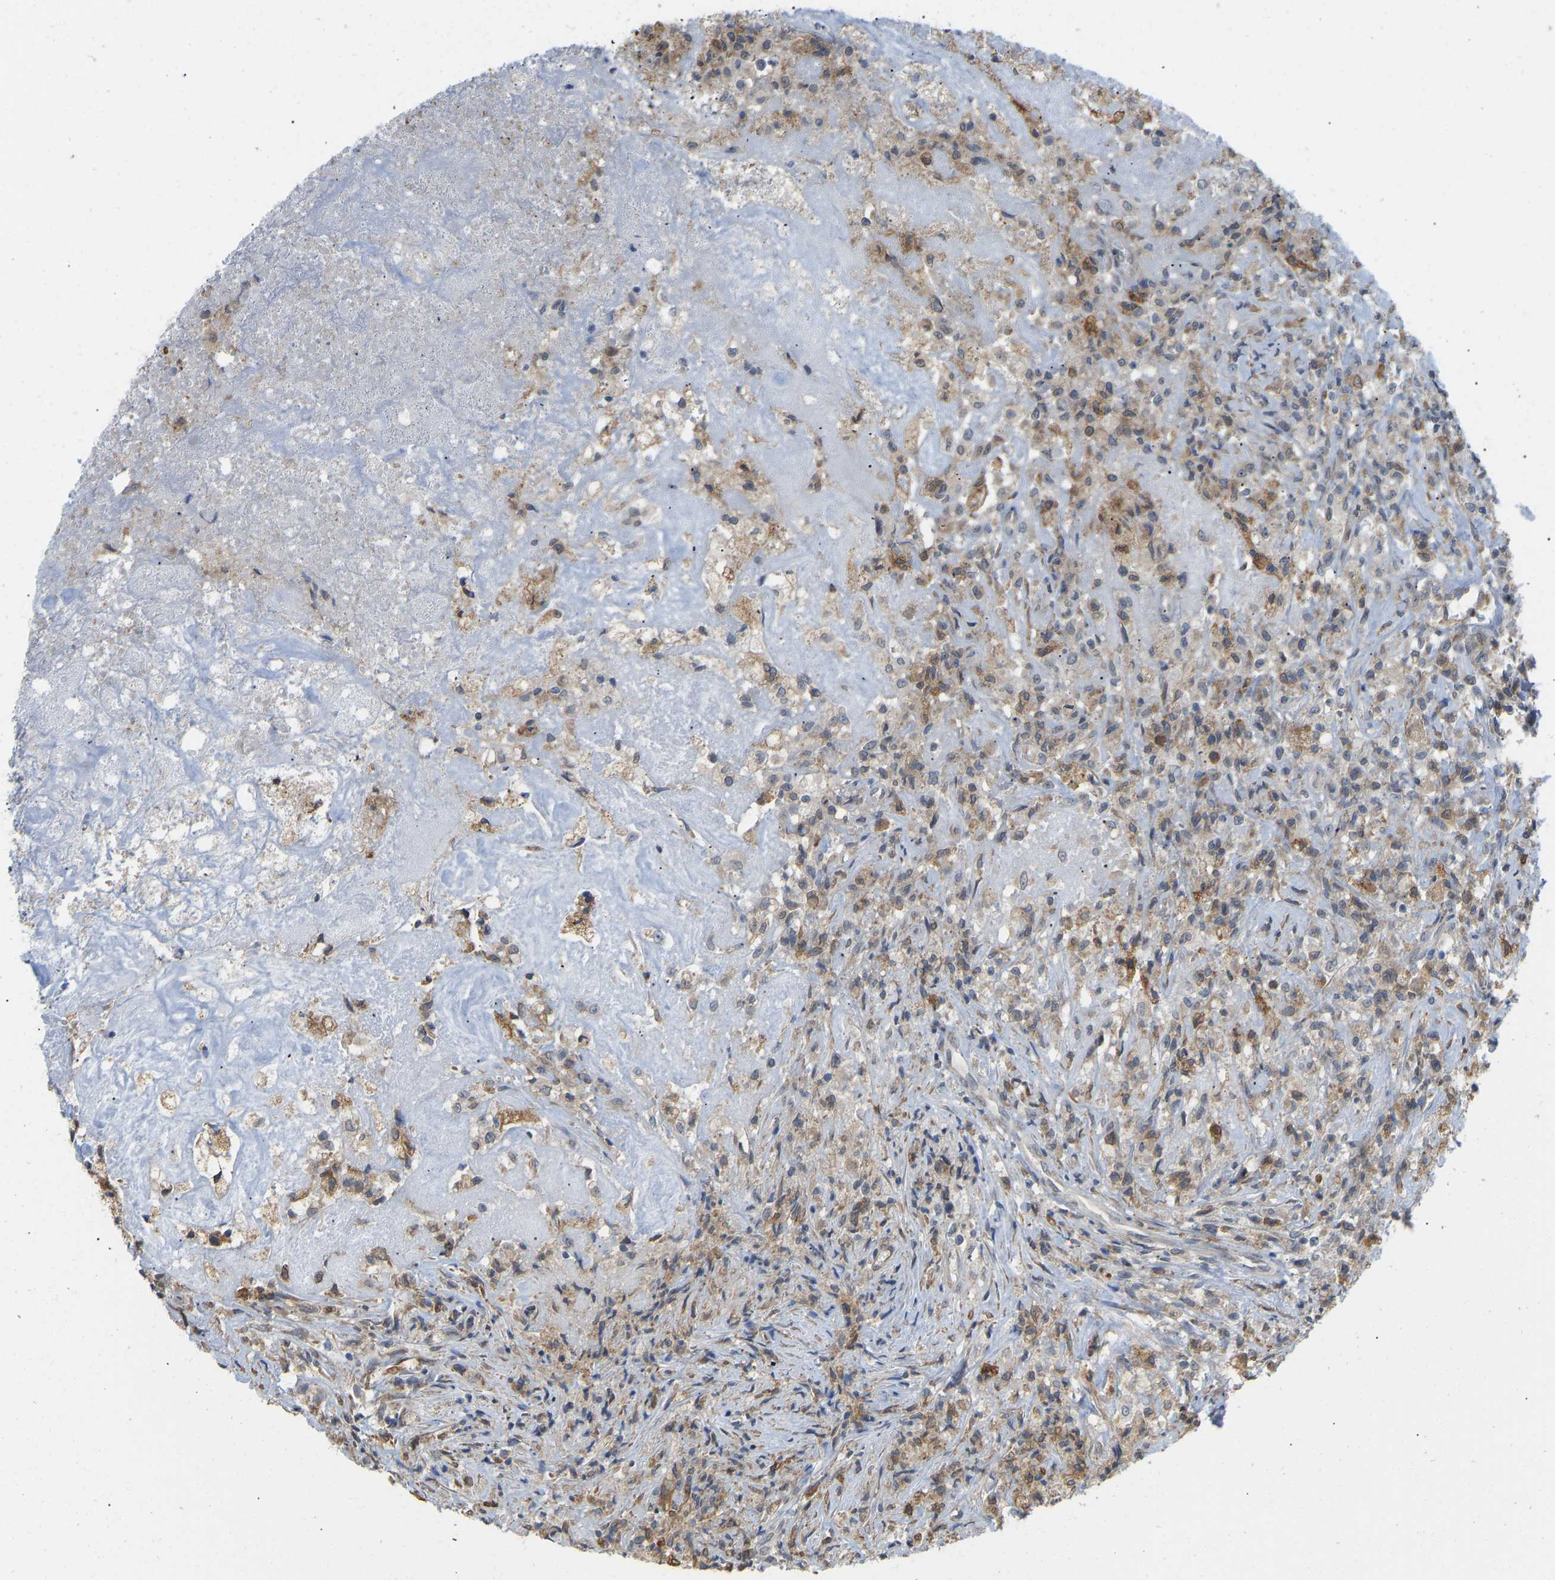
{"staining": {"intensity": "moderate", "quantity": ">75%", "location": "cytoplasmic/membranous"}, "tissue": "testis cancer", "cell_type": "Tumor cells", "image_type": "cancer", "snomed": [{"axis": "morphology", "description": "Carcinoma, Embryonal, NOS"}, {"axis": "topography", "description": "Testis"}], "caption": "Immunohistochemistry (DAB (3,3'-diaminobenzidine)) staining of human testis cancer (embryonal carcinoma) exhibits moderate cytoplasmic/membranous protein staining in approximately >75% of tumor cells. The staining was performed using DAB (3,3'-diaminobenzidine), with brown indicating positive protein expression. Nuclei are stained blue with hematoxylin.", "gene": "BEND3", "patient": {"sex": "male", "age": 2}}